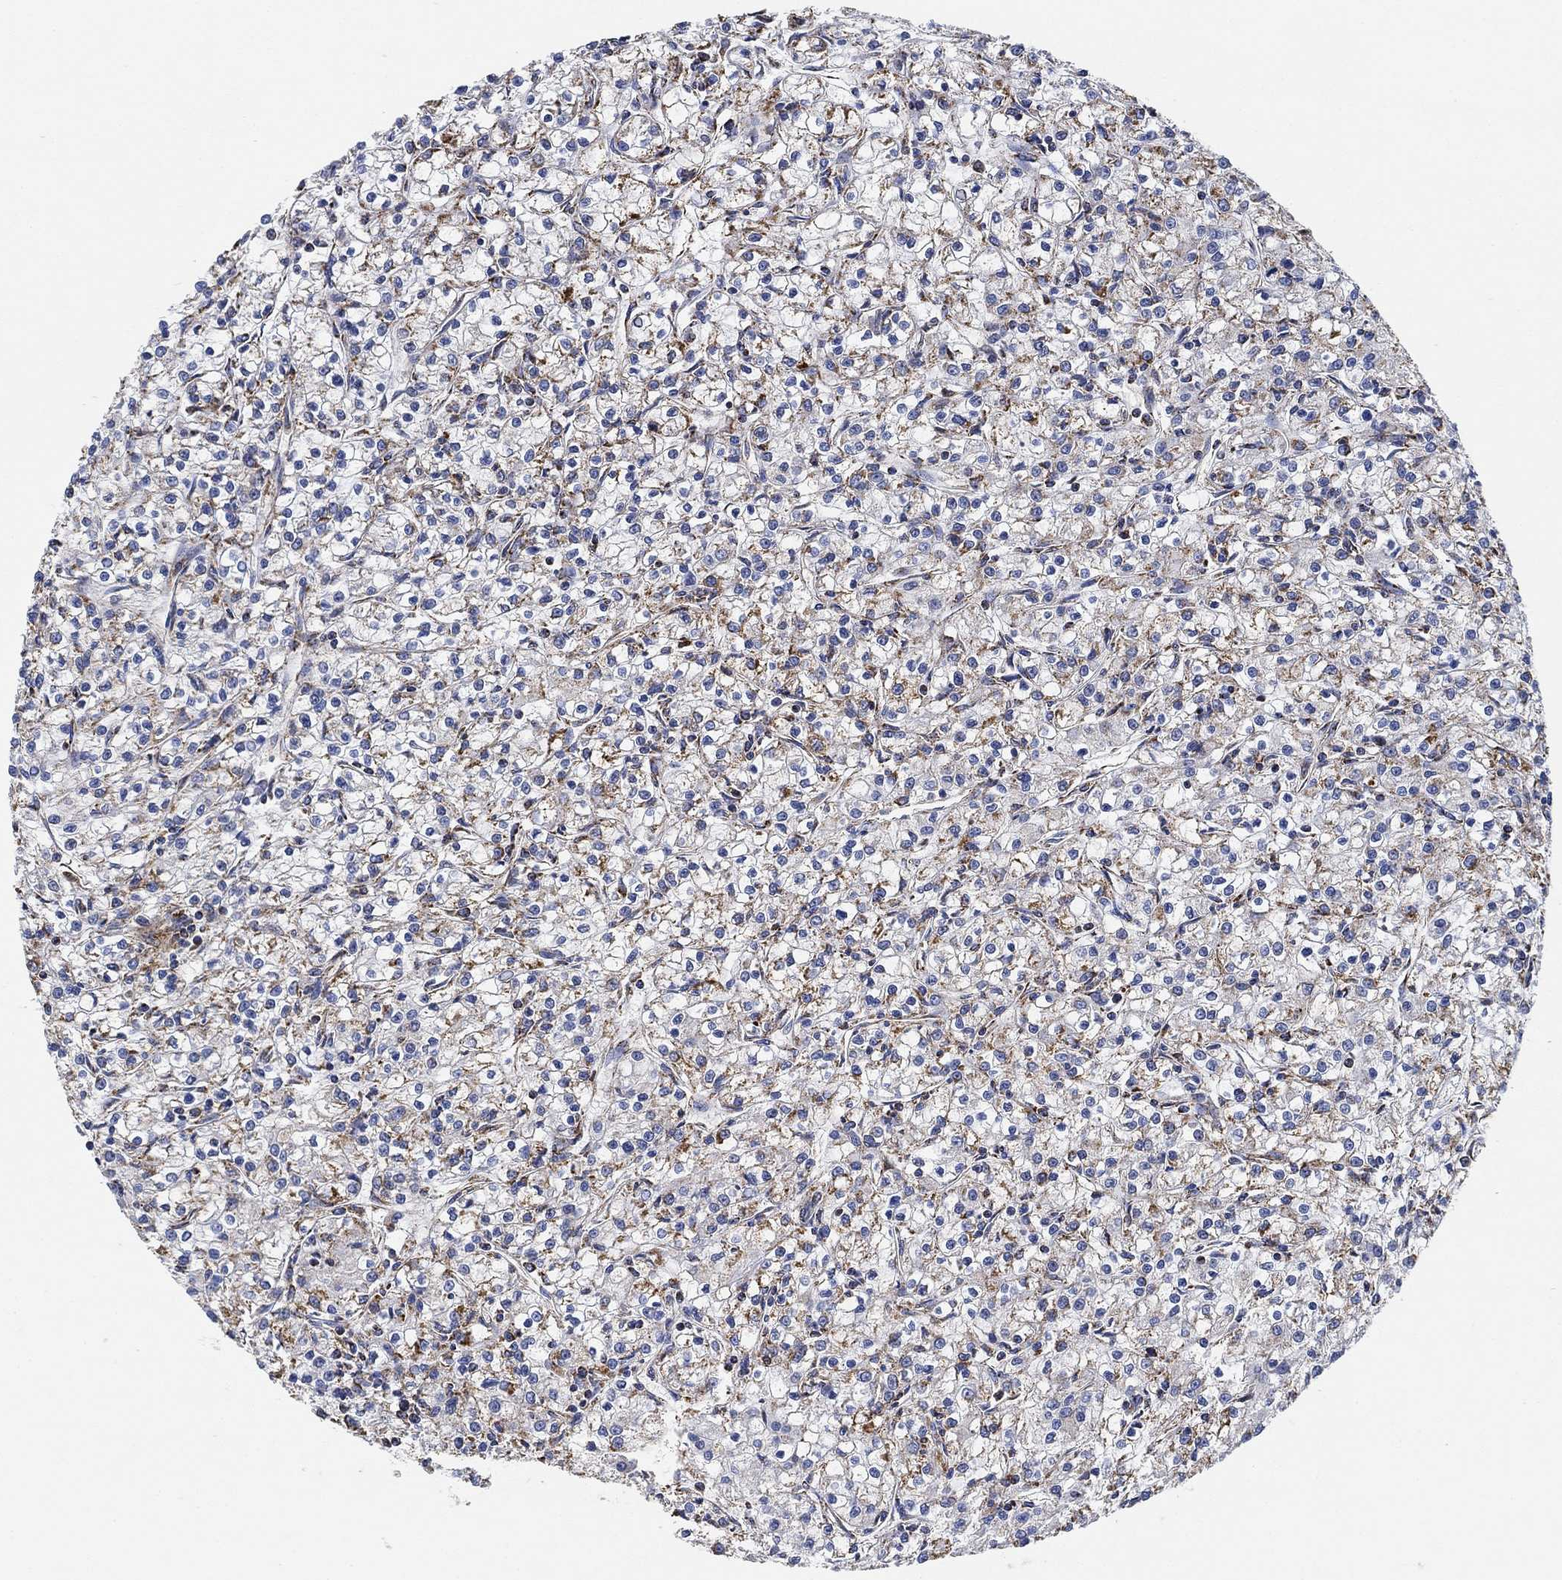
{"staining": {"intensity": "moderate", "quantity": "<25%", "location": "cytoplasmic/membranous"}, "tissue": "renal cancer", "cell_type": "Tumor cells", "image_type": "cancer", "snomed": [{"axis": "morphology", "description": "Adenocarcinoma, NOS"}, {"axis": "topography", "description": "Kidney"}], "caption": "A low amount of moderate cytoplasmic/membranous expression is present in approximately <25% of tumor cells in adenocarcinoma (renal) tissue.", "gene": "NDUFS3", "patient": {"sex": "female", "age": 59}}